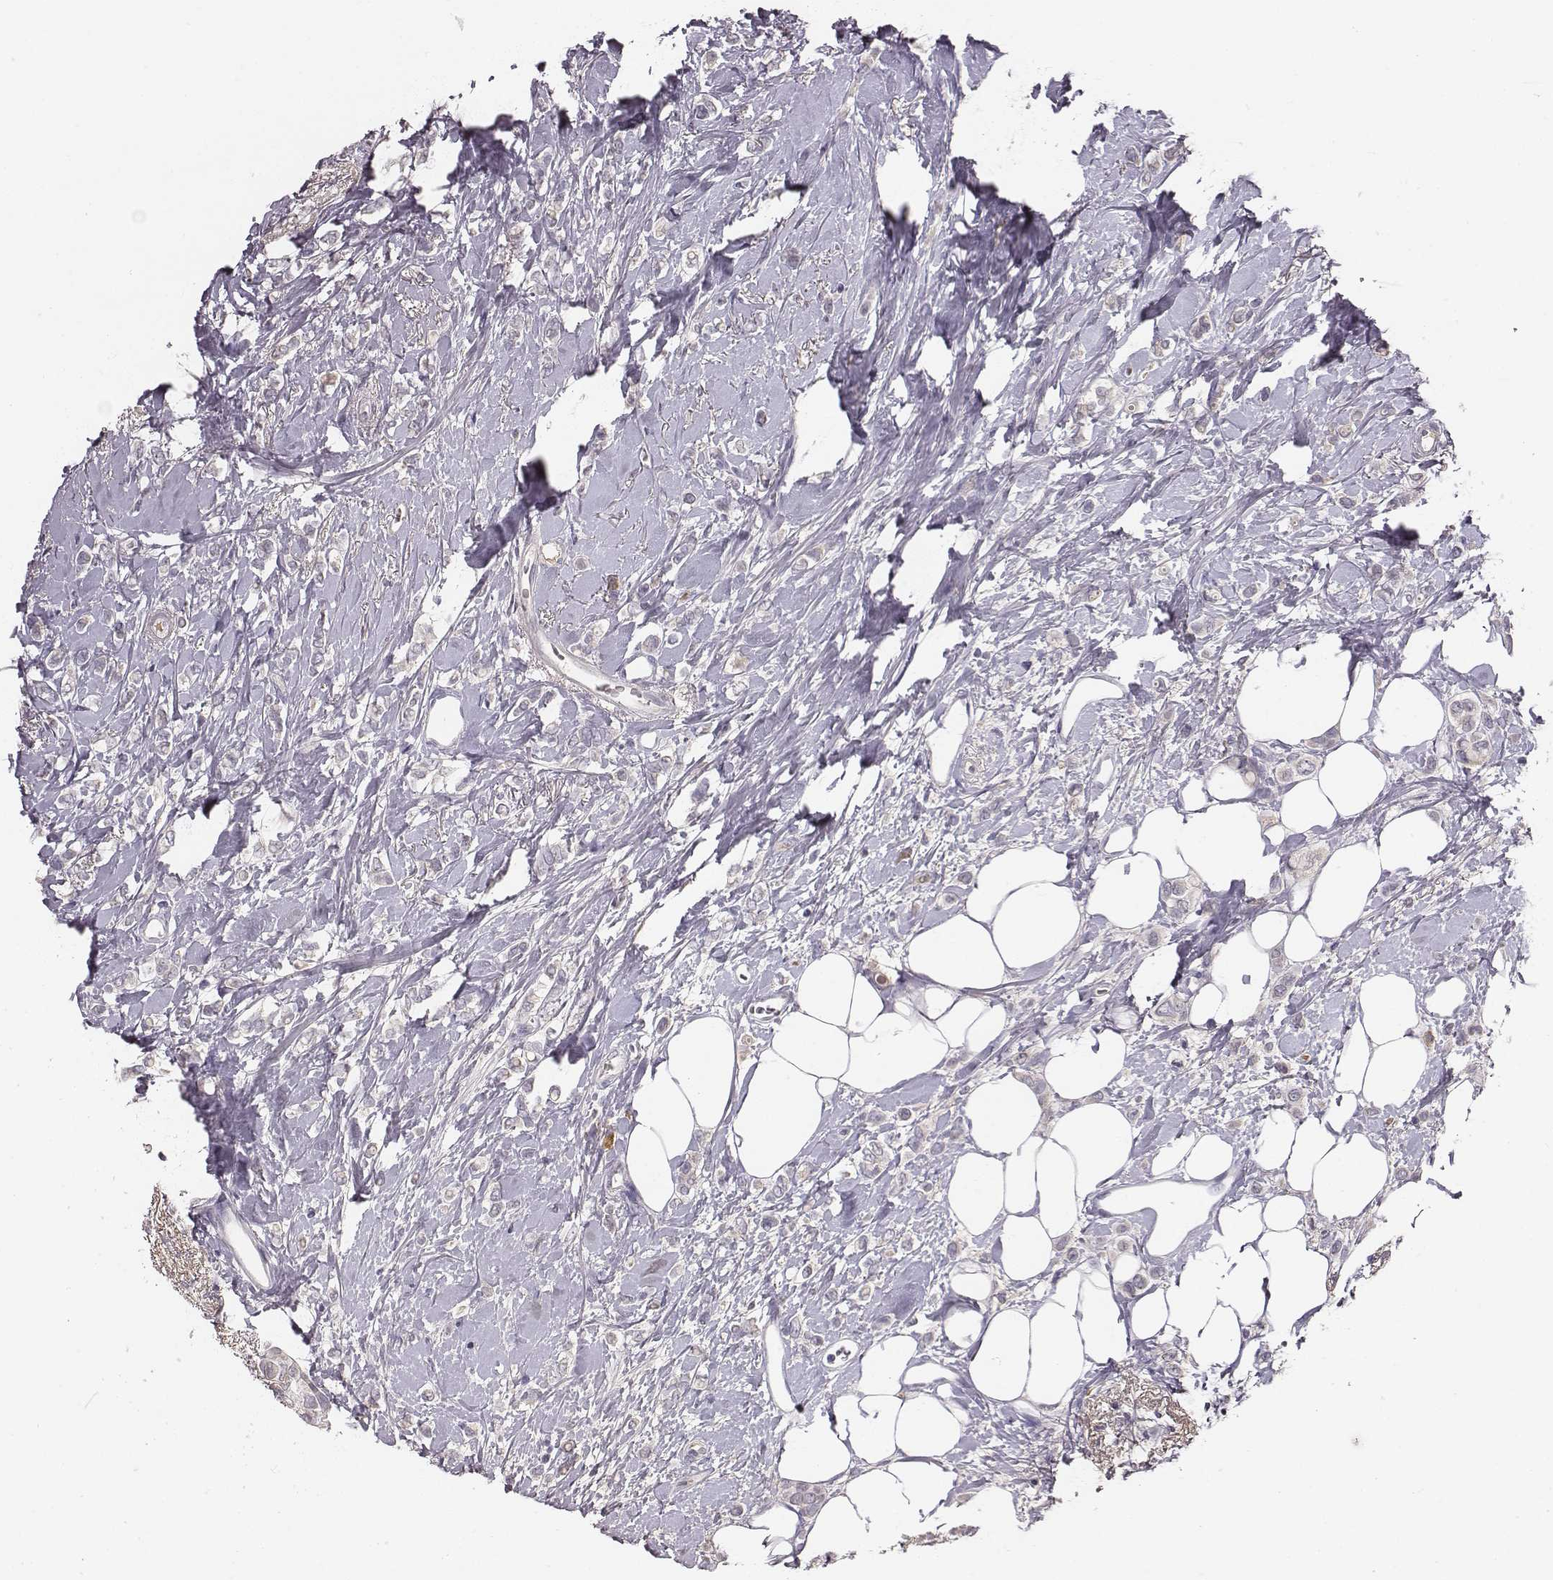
{"staining": {"intensity": "negative", "quantity": "none", "location": "none"}, "tissue": "breast cancer", "cell_type": "Tumor cells", "image_type": "cancer", "snomed": [{"axis": "morphology", "description": "Lobular carcinoma"}, {"axis": "topography", "description": "Breast"}], "caption": "Human breast cancer (lobular carcinoma) stained for a protein using IHC demonstrates no staining in tumor cells.", "gene": "SLC22A6", "patient": {"sex": "female", "age": 66}}